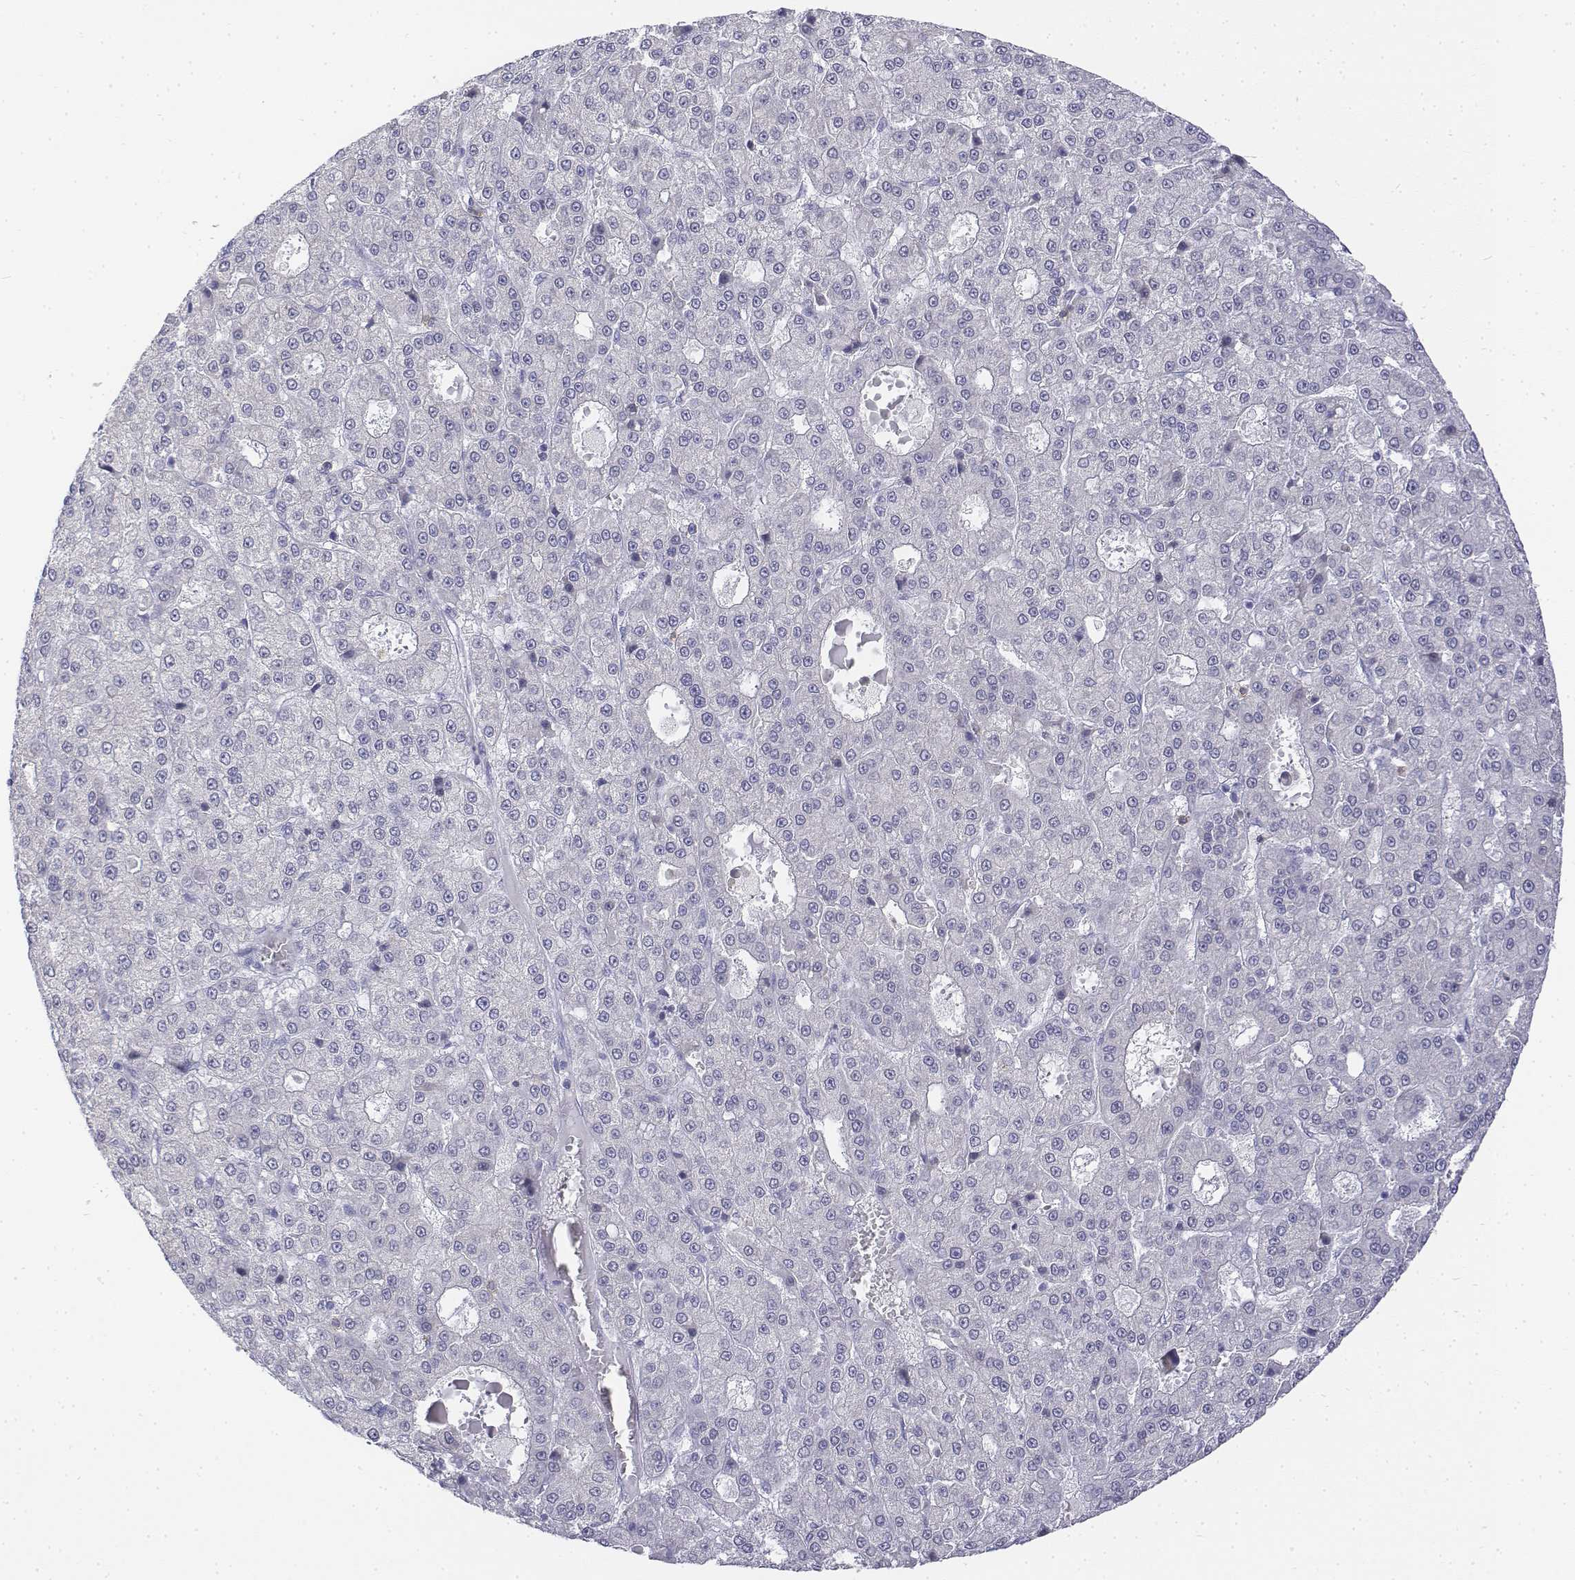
{"staining": {"intensity": "negative", "quantity": "none", "location": "none"}, "tissue": "liver cancer", "cell_type": "Tumor cells", "image_type": "cancer", "snomed": [{"axis": "morphology", "description": "Carcinoma, Hepatocellular, NOS"}, {"axis": "topography", "description": "Liver"}], "caption": "There is no significant expression in tumor cells of liver cancer.", "gene": "CD3E", "patient": {"sex": "male", "age": 70}}